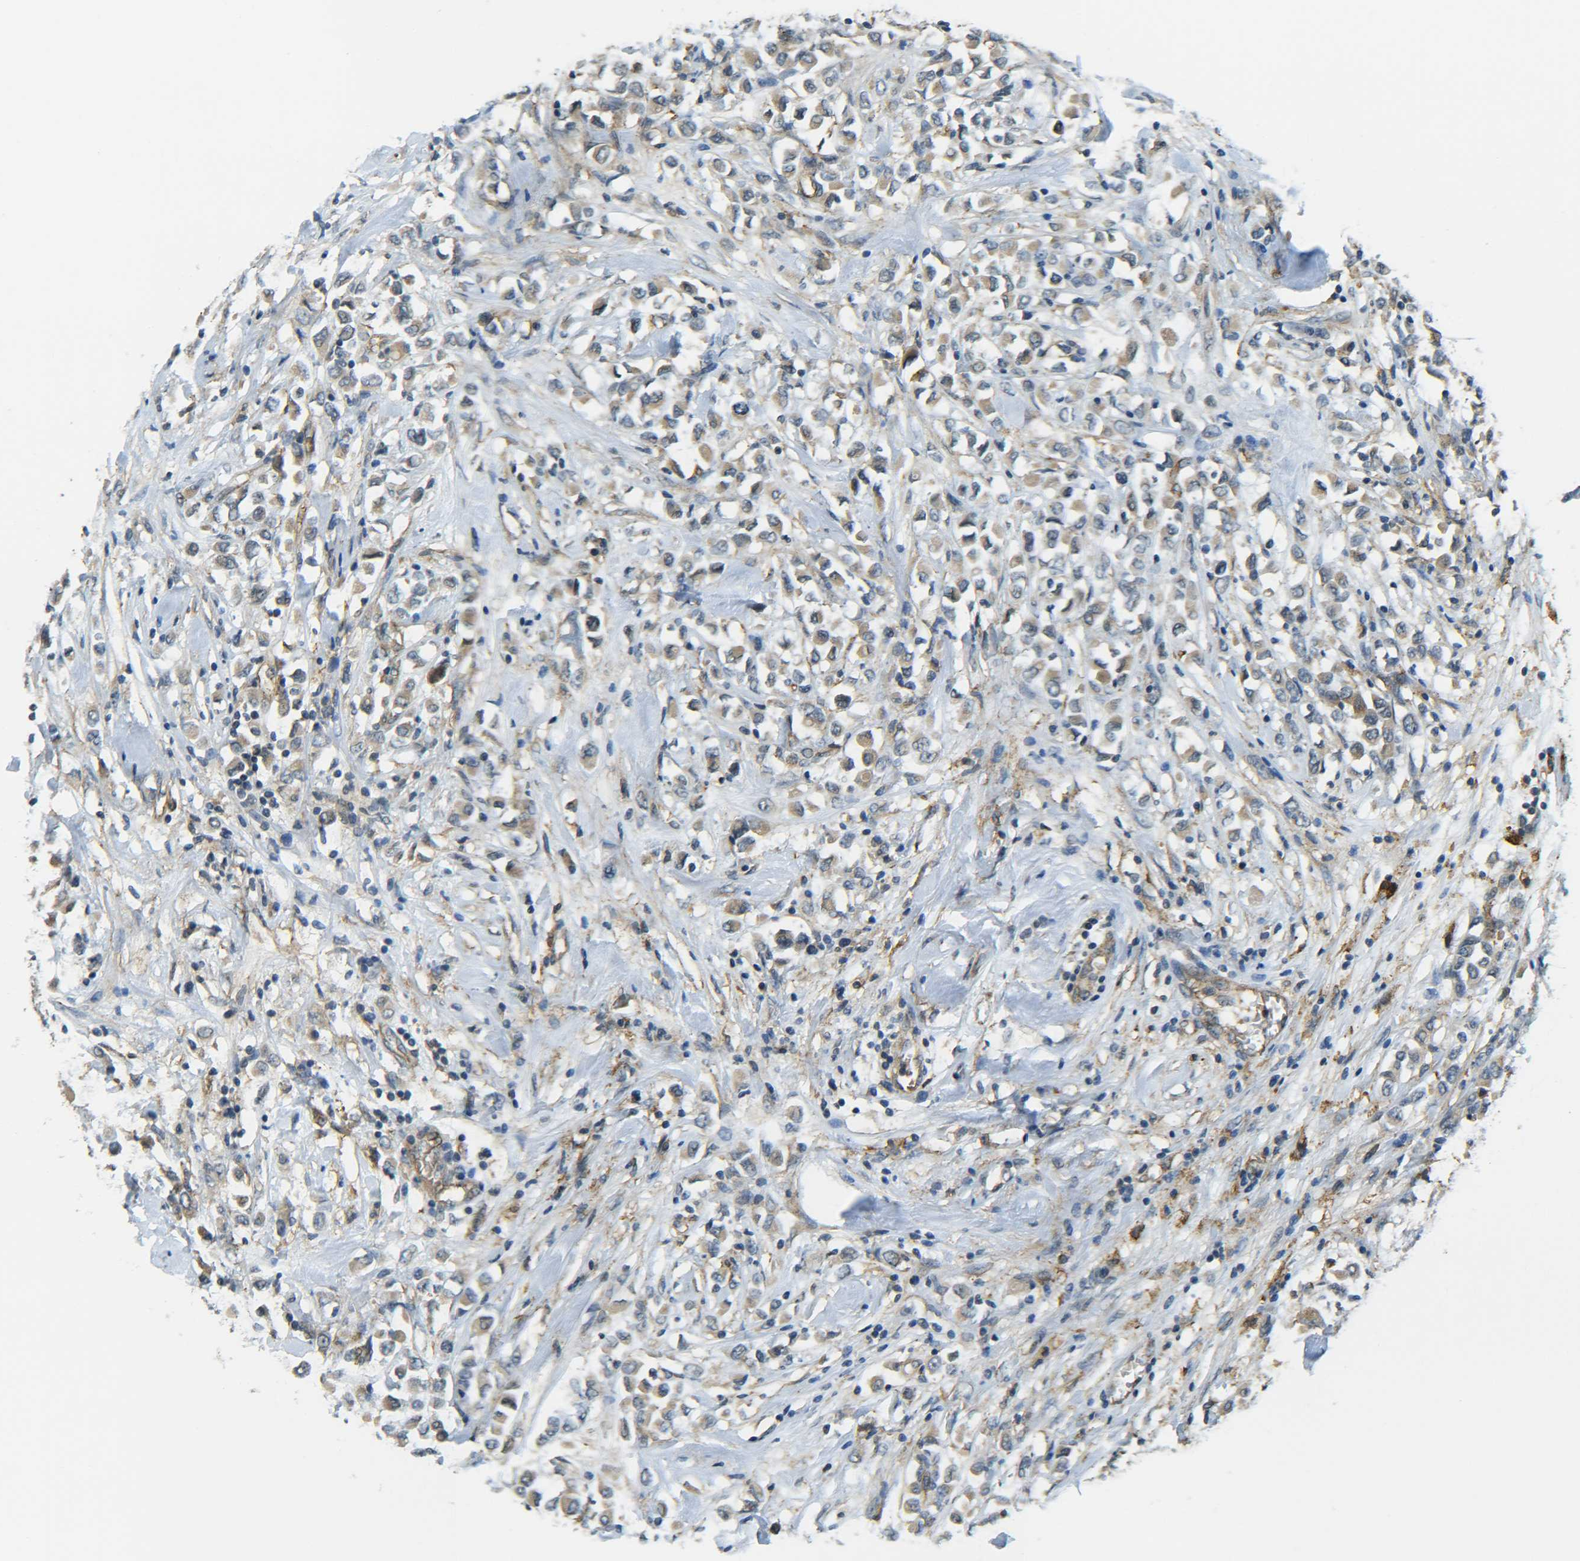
{"staining": {"intensity": "weak", "quantity": ">75%", "location": "cytoplasmic/membranous"}, "tissue": "breast cancer", "cell_type": "Tumor cells", "image_type": "cancer", "snomed": [{"axis": "morphology", "description": "Duct carcinoma"}, {"axis": "topography", "description": "Breast"}], "caption": "Immunohistochemical staining of human breast cancer displays low levels of weak cytoplasmic/membranous protein staining in approximately >75% of tumor cells.", "gene": "DAB2", "patient": {"sex": "female", "age": 61}}